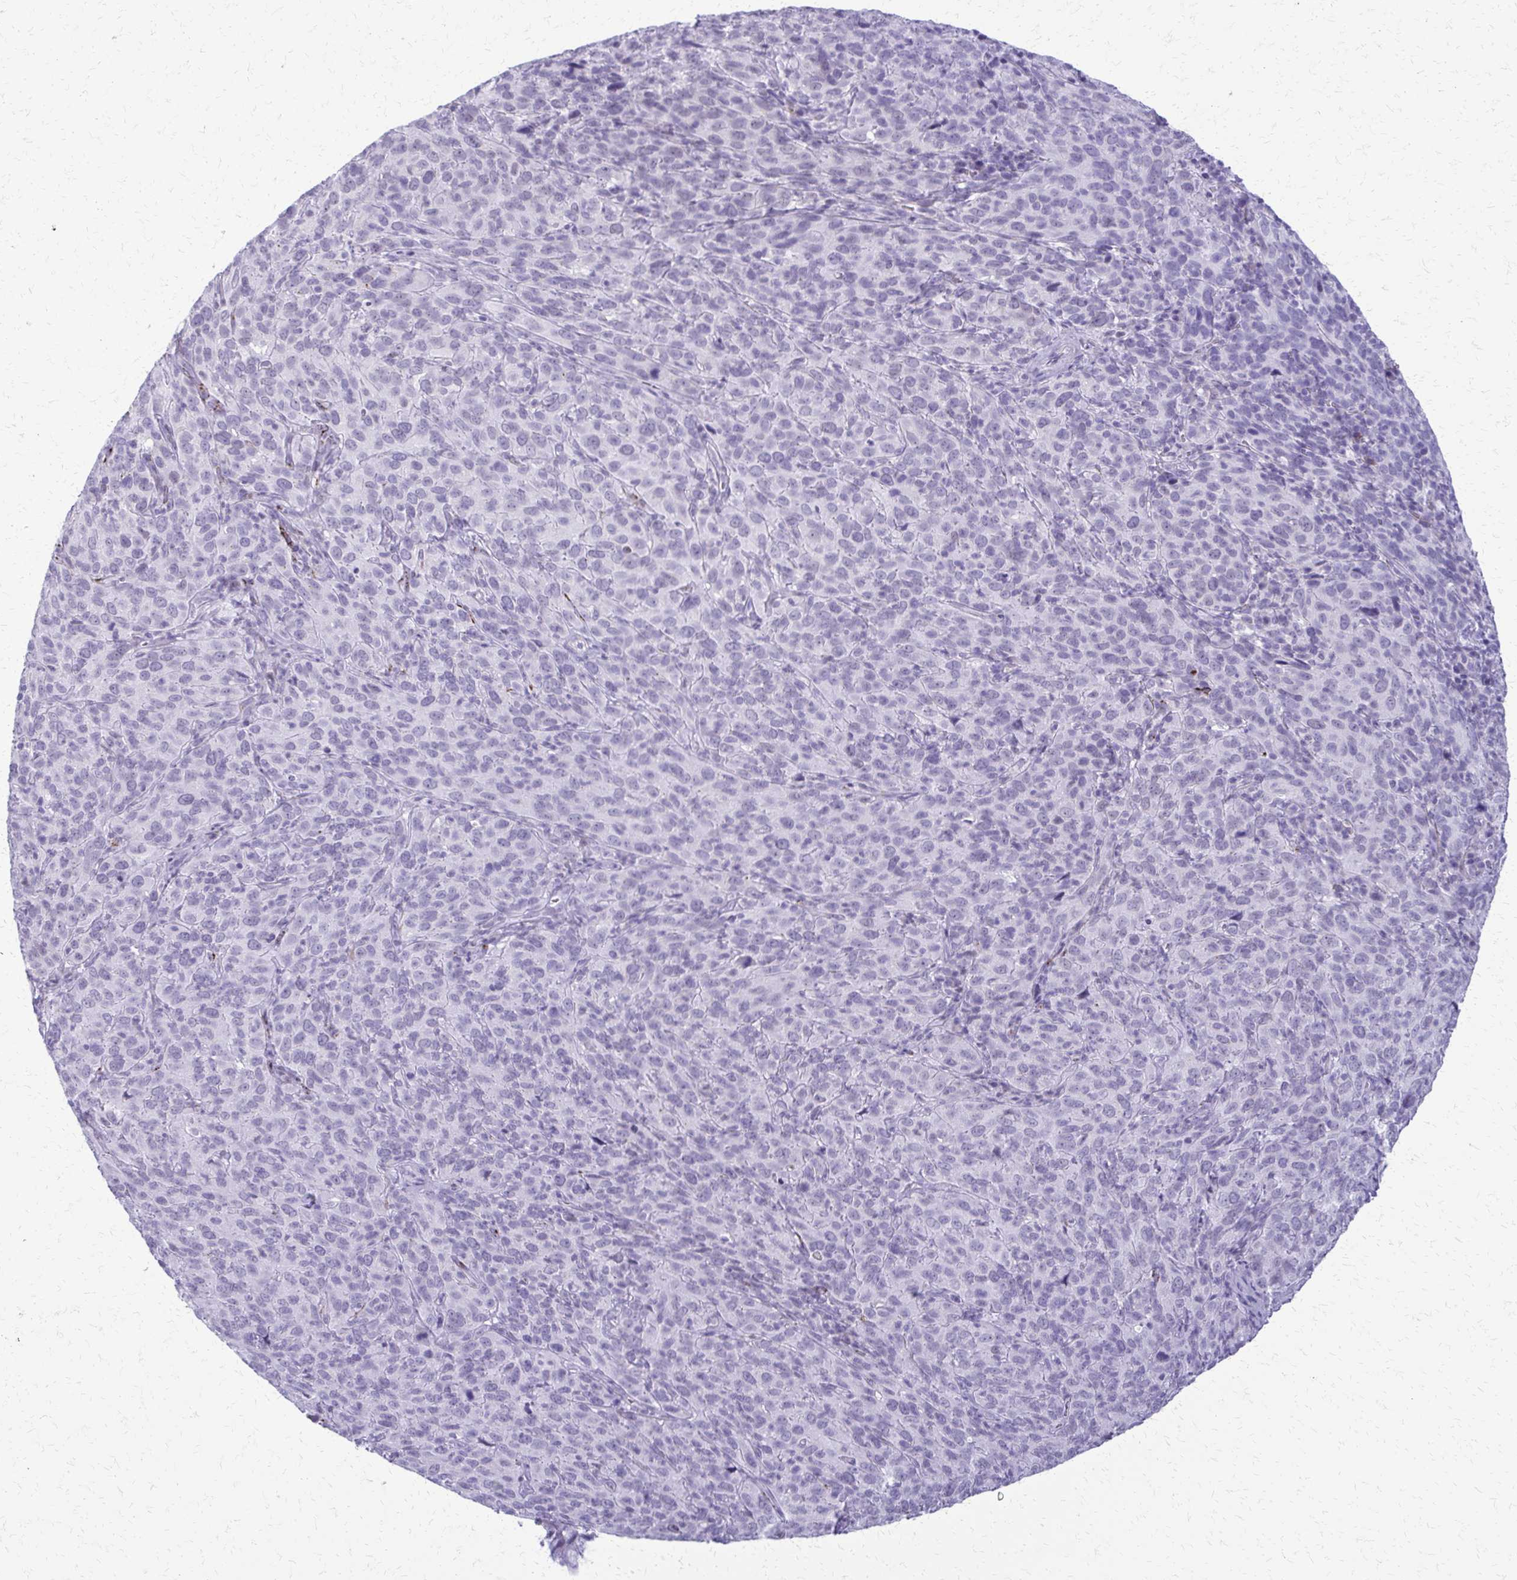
{"staining": {"intensity": "negative", "quantity": "none", "location": "none"}, "tissue": "cervical cancer", "cell_type": "Tumor cells", "image_type": "cancer", "snomed": [{"axis": "morphology", "description": "Normal tissue, NOS"}, {"axis": "morphology", "description": "Squamous cell carcinoma, NOS"}, {"axis": "topography", "description": "Cervix"}], "caption": "DAB (3,3'-diaminobenzidine) immunohistochemical staining of human cervical squamous cell carcinoma demonstrates no significant positivity in tumor cells.", "gene": "FAM162B", "patient": {"sex": "female", "age": 51}}